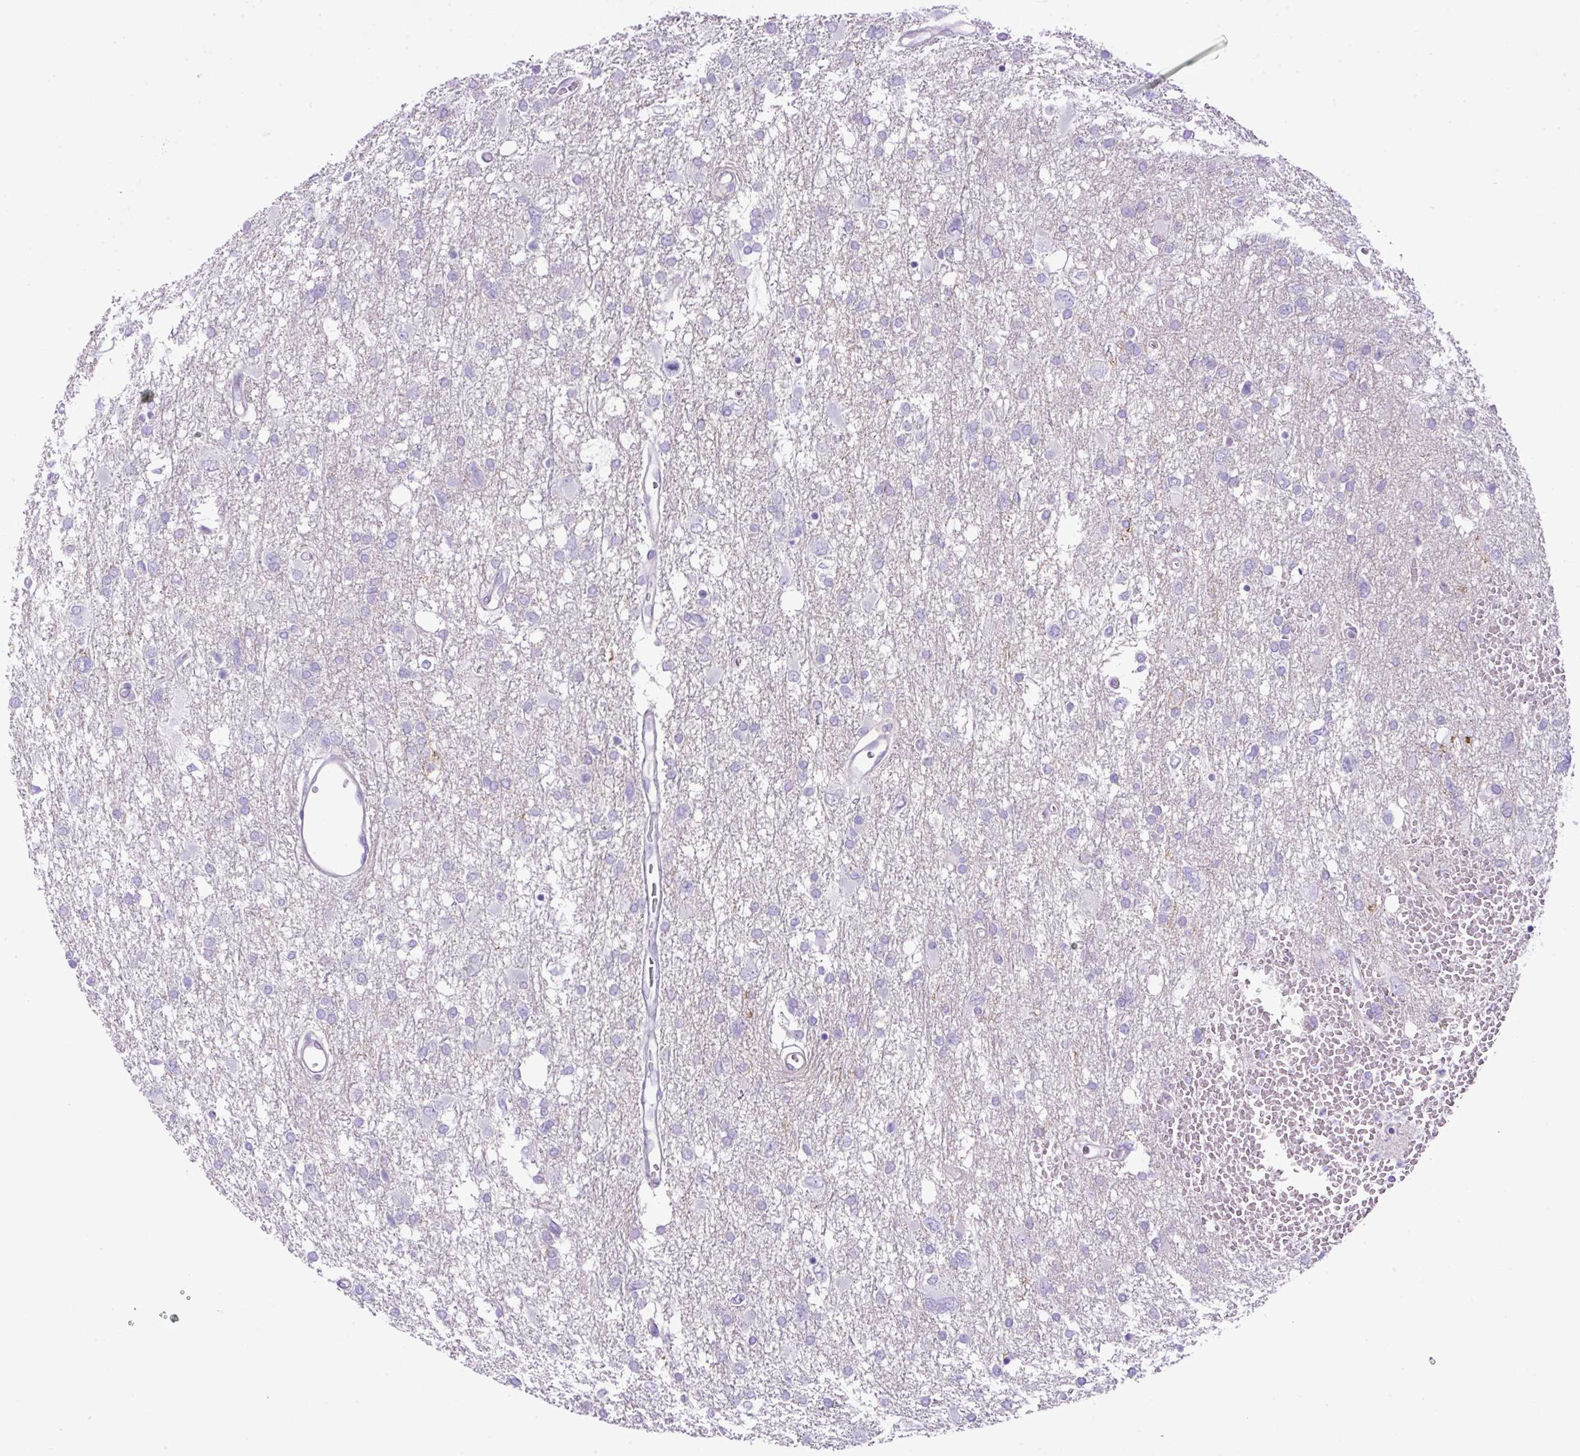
{"staining": {"intensity": "negative", "quantity": "none", "location": "none"}, "tissue": "glioma", "cell_type": "Tumor cells", "image_type": "cancer", "snomed": [{"axis": "morphology", "description": "Glioma, malignant, High grade"}, {"axis": "topography", "description": "Brain"}], "caption": "This is an immunohistochemistry (IHC) photomicrograph of malignant high-grade glioma. There is no expression in tumor cells.", "gene": "NPTN", "patient": {"sex": "male", "age": 61}}